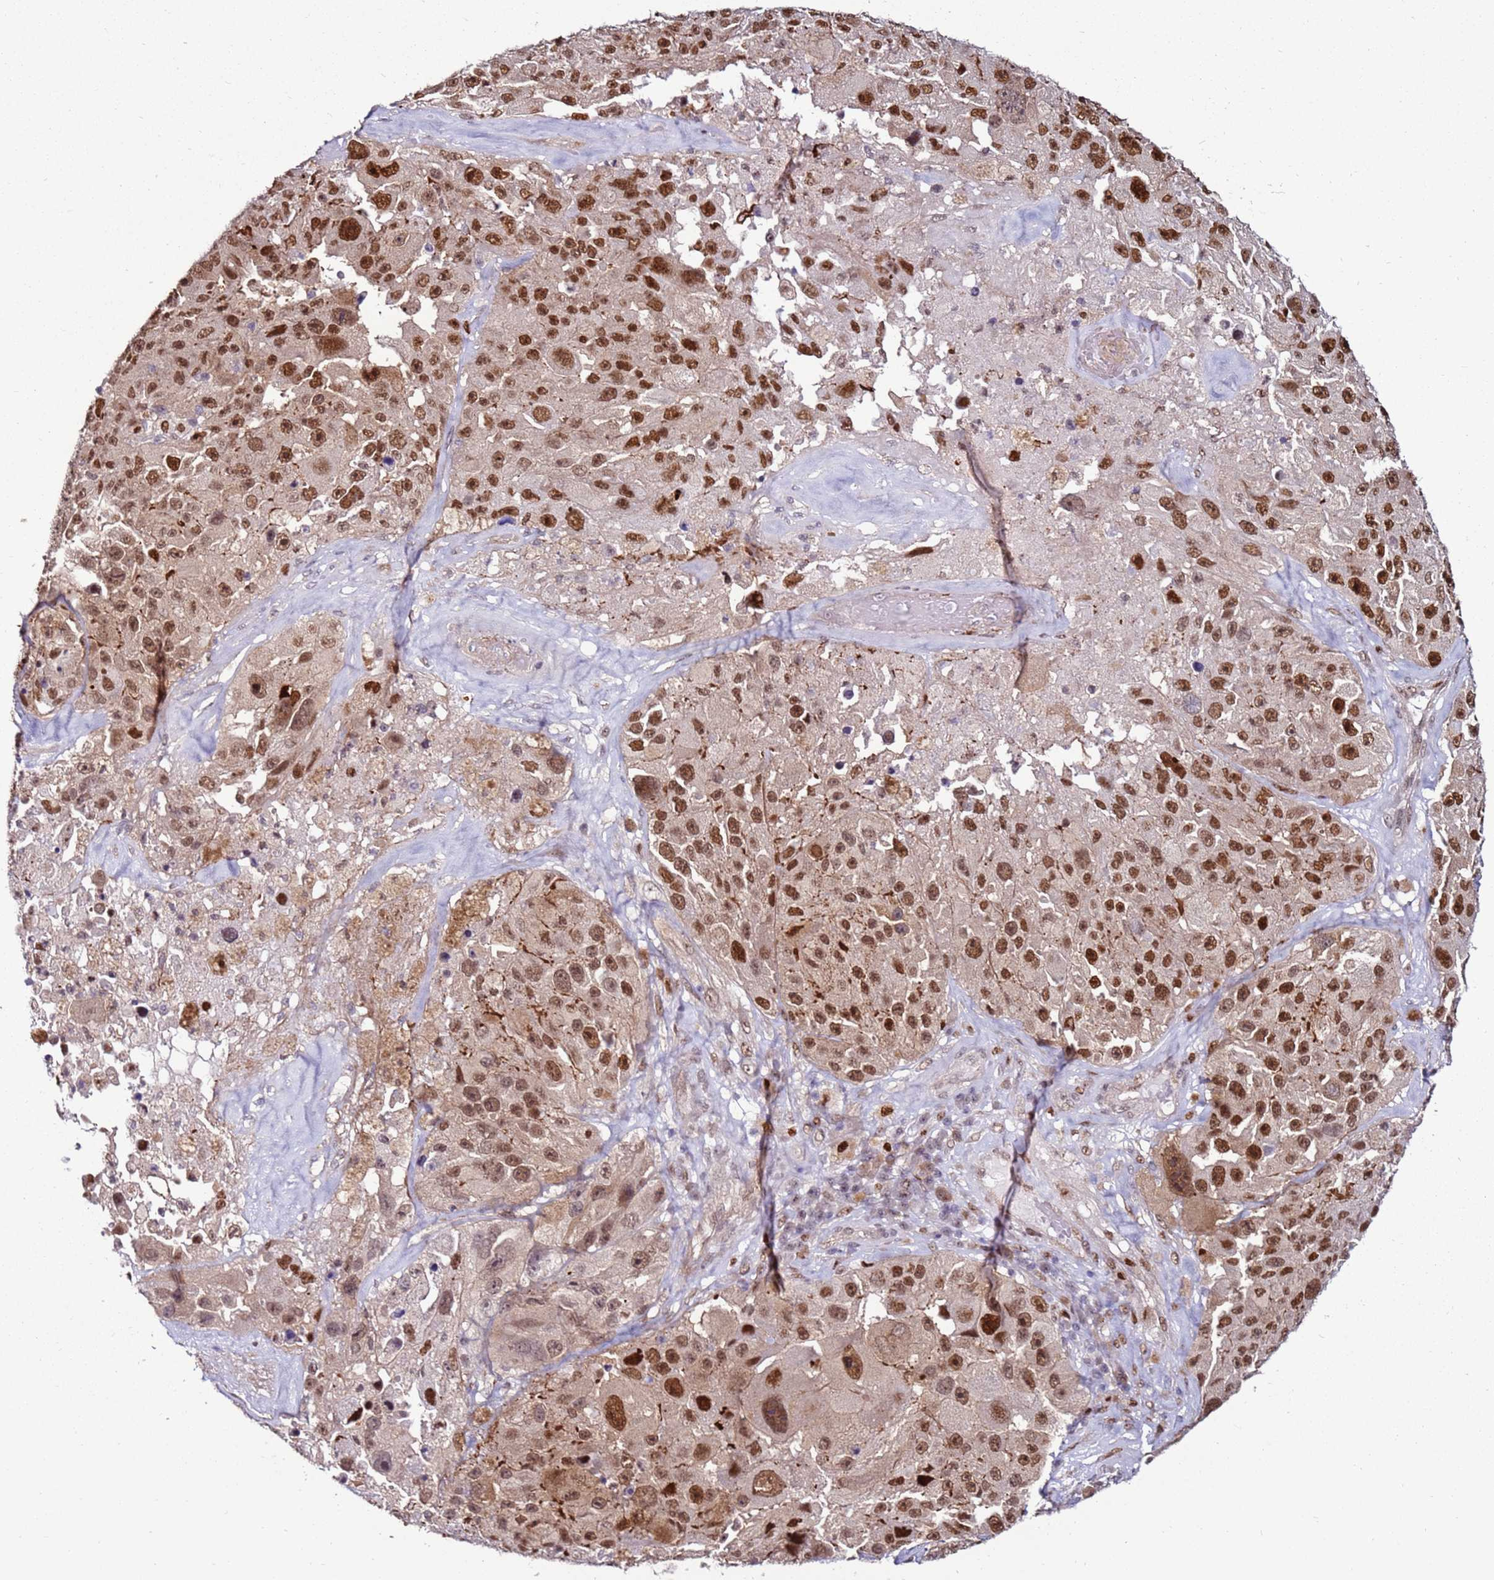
{"staining": {"intensity": "moderate", "quantity": ">75%", "location": "nuclear"}, "tissue": "melanoma", "cell_type": "Tumor cells", "image_type": "cancer", "snomed": [{"axis": "morphology", "description": "Malignant melanoma, Metastatic site"}, {"axis": "topography", "description": "Lymph node"}], "caption": "Malignant melanoma (metastatic site) stained with DAB (3,3'-diaminobenzidine) immunohistochemistry (IHC) demonstrates medium levels of moderate nuclear staining in approximately >75% of tumor cells. (Stains: DAB in brown, nuclei in blue, Microscopy: brightfield microscopy at high magnification).", "gene": "KPNA4", "patient": {"sex": "male", "age": 62}}